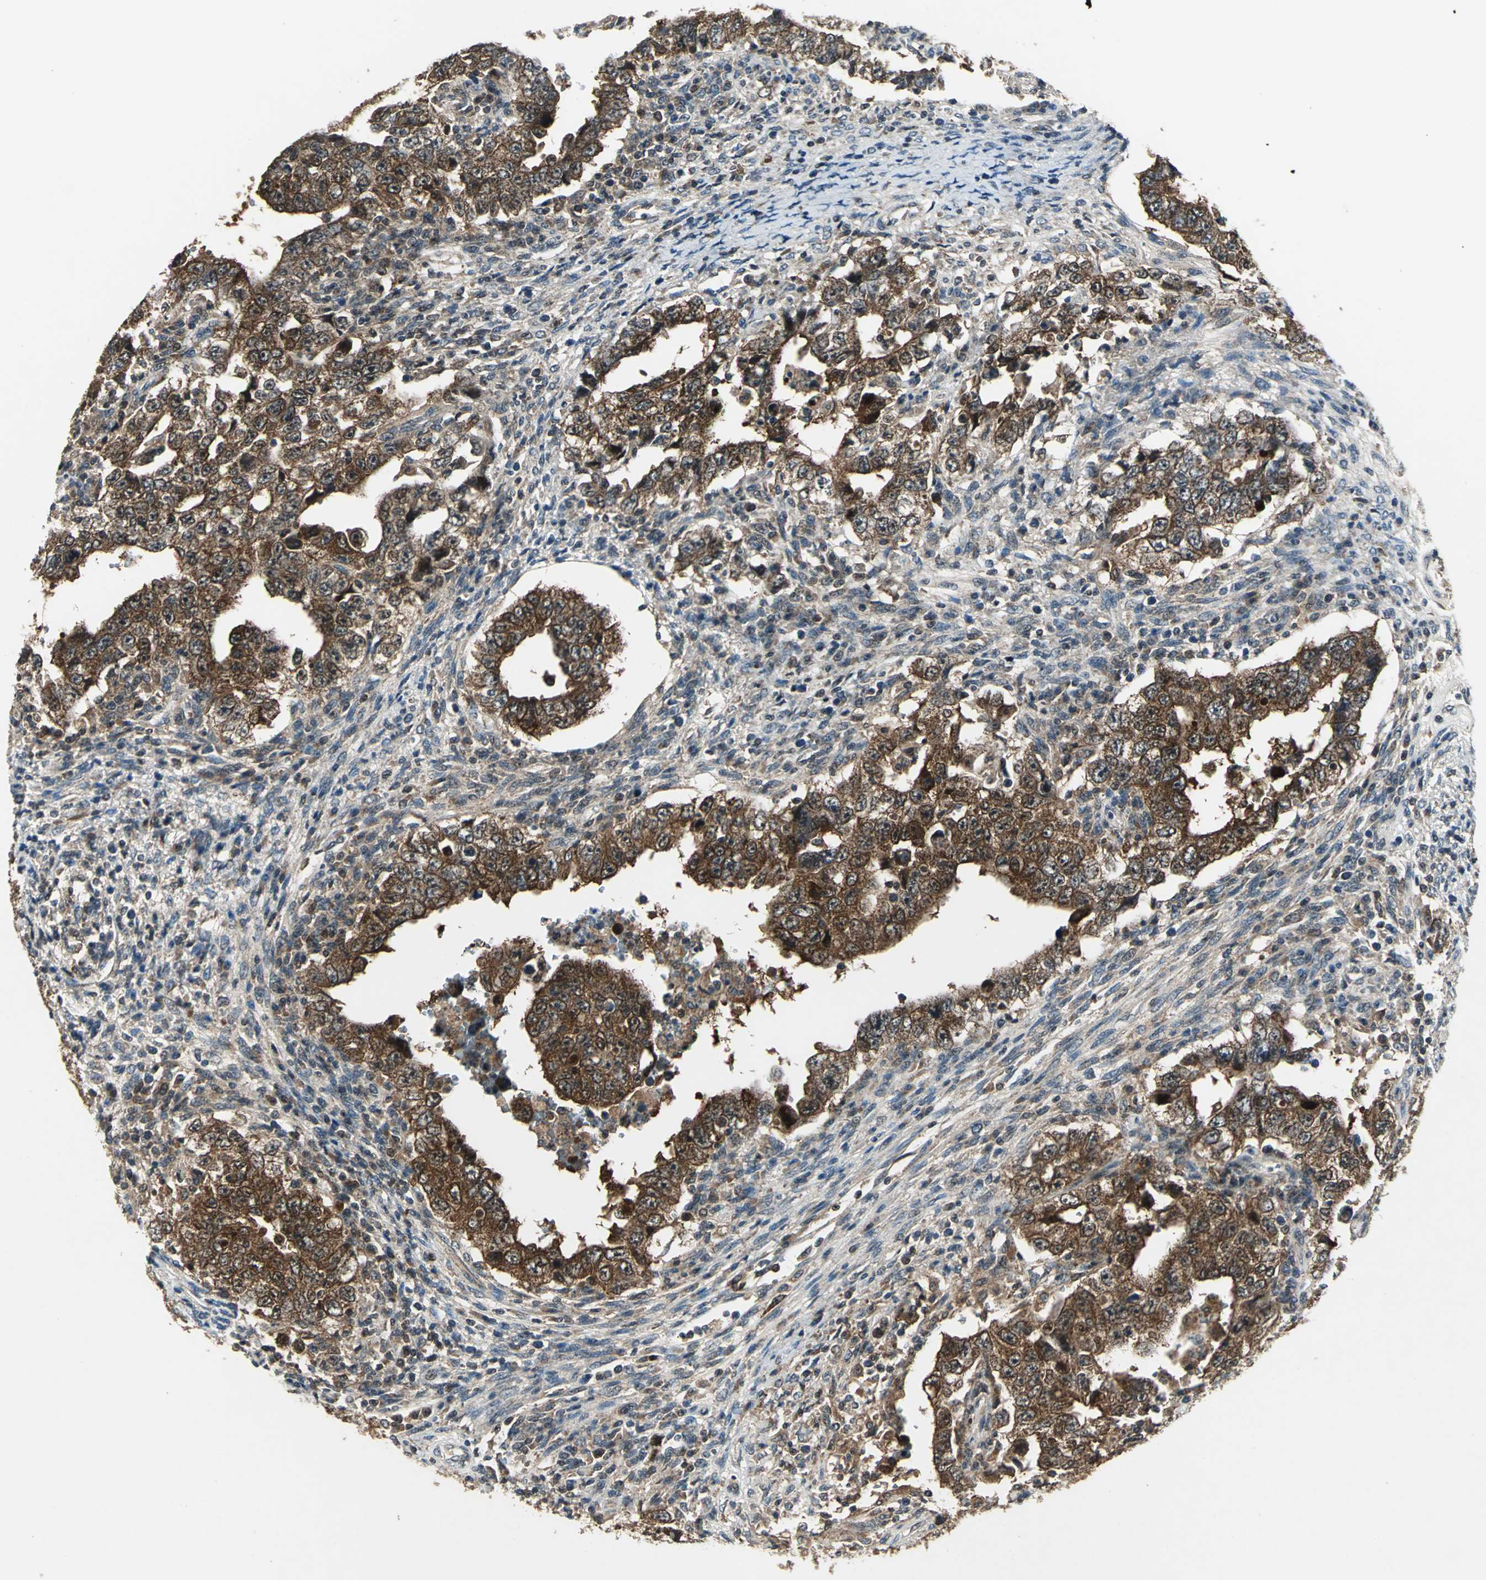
{"staining": {"intensity": "strong", "quantity": ">75%", "location": "cytoplasmic/membranous"}, "tissue": "testis cancer", "cell_type": "Tumor cells", "image_type": "cancer", "snomed": [{"axis": "morphology", "description": "Carcinoma, Embryonal, NOS"}, {"axis": "topography", "description": "Testis"}], "caption": "A photomicrograph showing strong cytoplasmic/membranous positivity in approximately >75% of tumor cells in testis cancer, as visualized by brown immunohistochemical staining.", "gene": "AHSA1", "patient": {"sex": "male", "age": 26}}